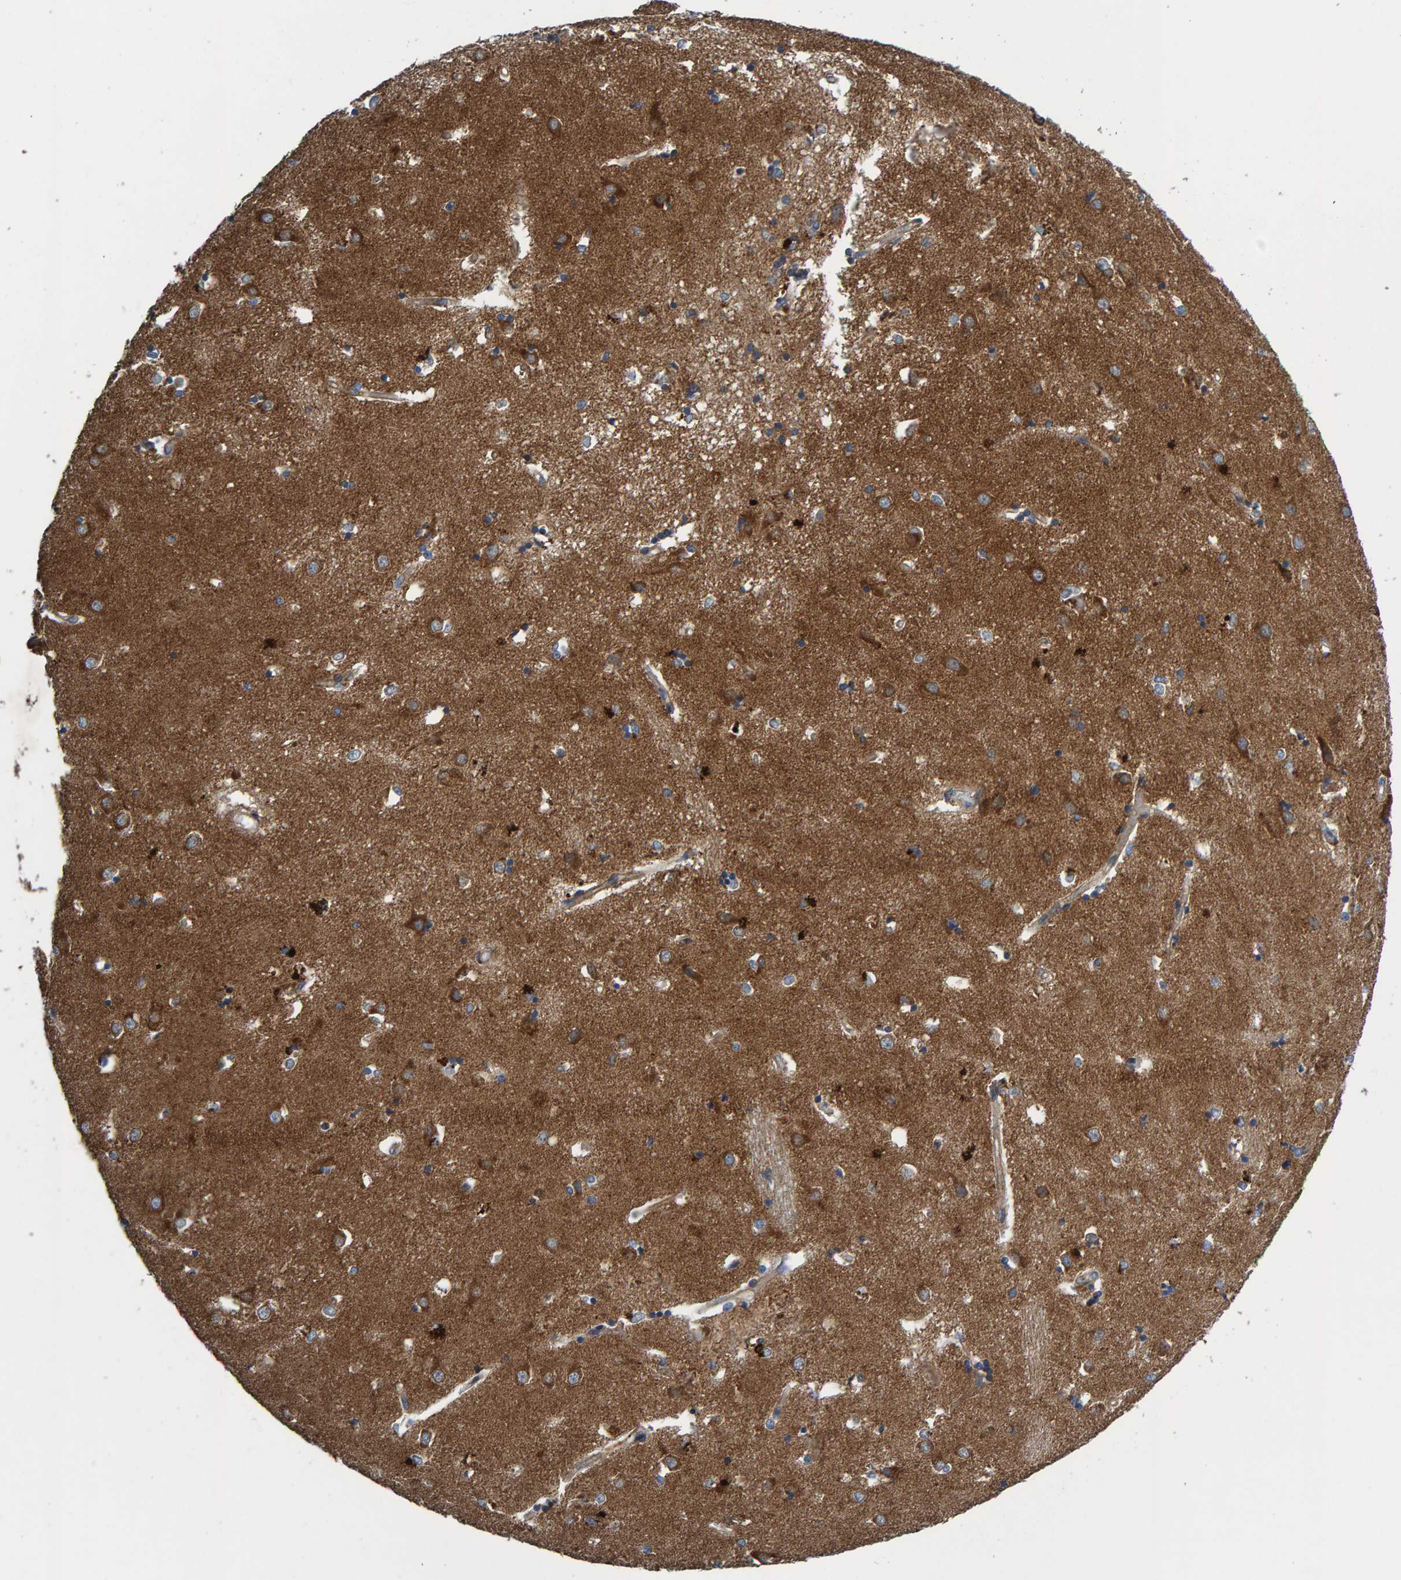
{"staining": {"intensity": "moderate", "quantity": "<25%", "location": "cytoplasmic/membranous"}, "tissue": "caudate", "cell_type": "Glial cells", "image_type": "normal", "snomed": [{"axis": "morphology", "description": "Normal tissue, NOS"}, {"axis": "topography", "description": "Lateral ventricle wall"}], "caption": "Moderate cytoplasmic/membranous positivity for a protein is present in about <25% of glial cells of unremarkable caudate using immunohistochemistry.", "gene": "MKLN1", "patient": {"sex": "male", "age": 45}}